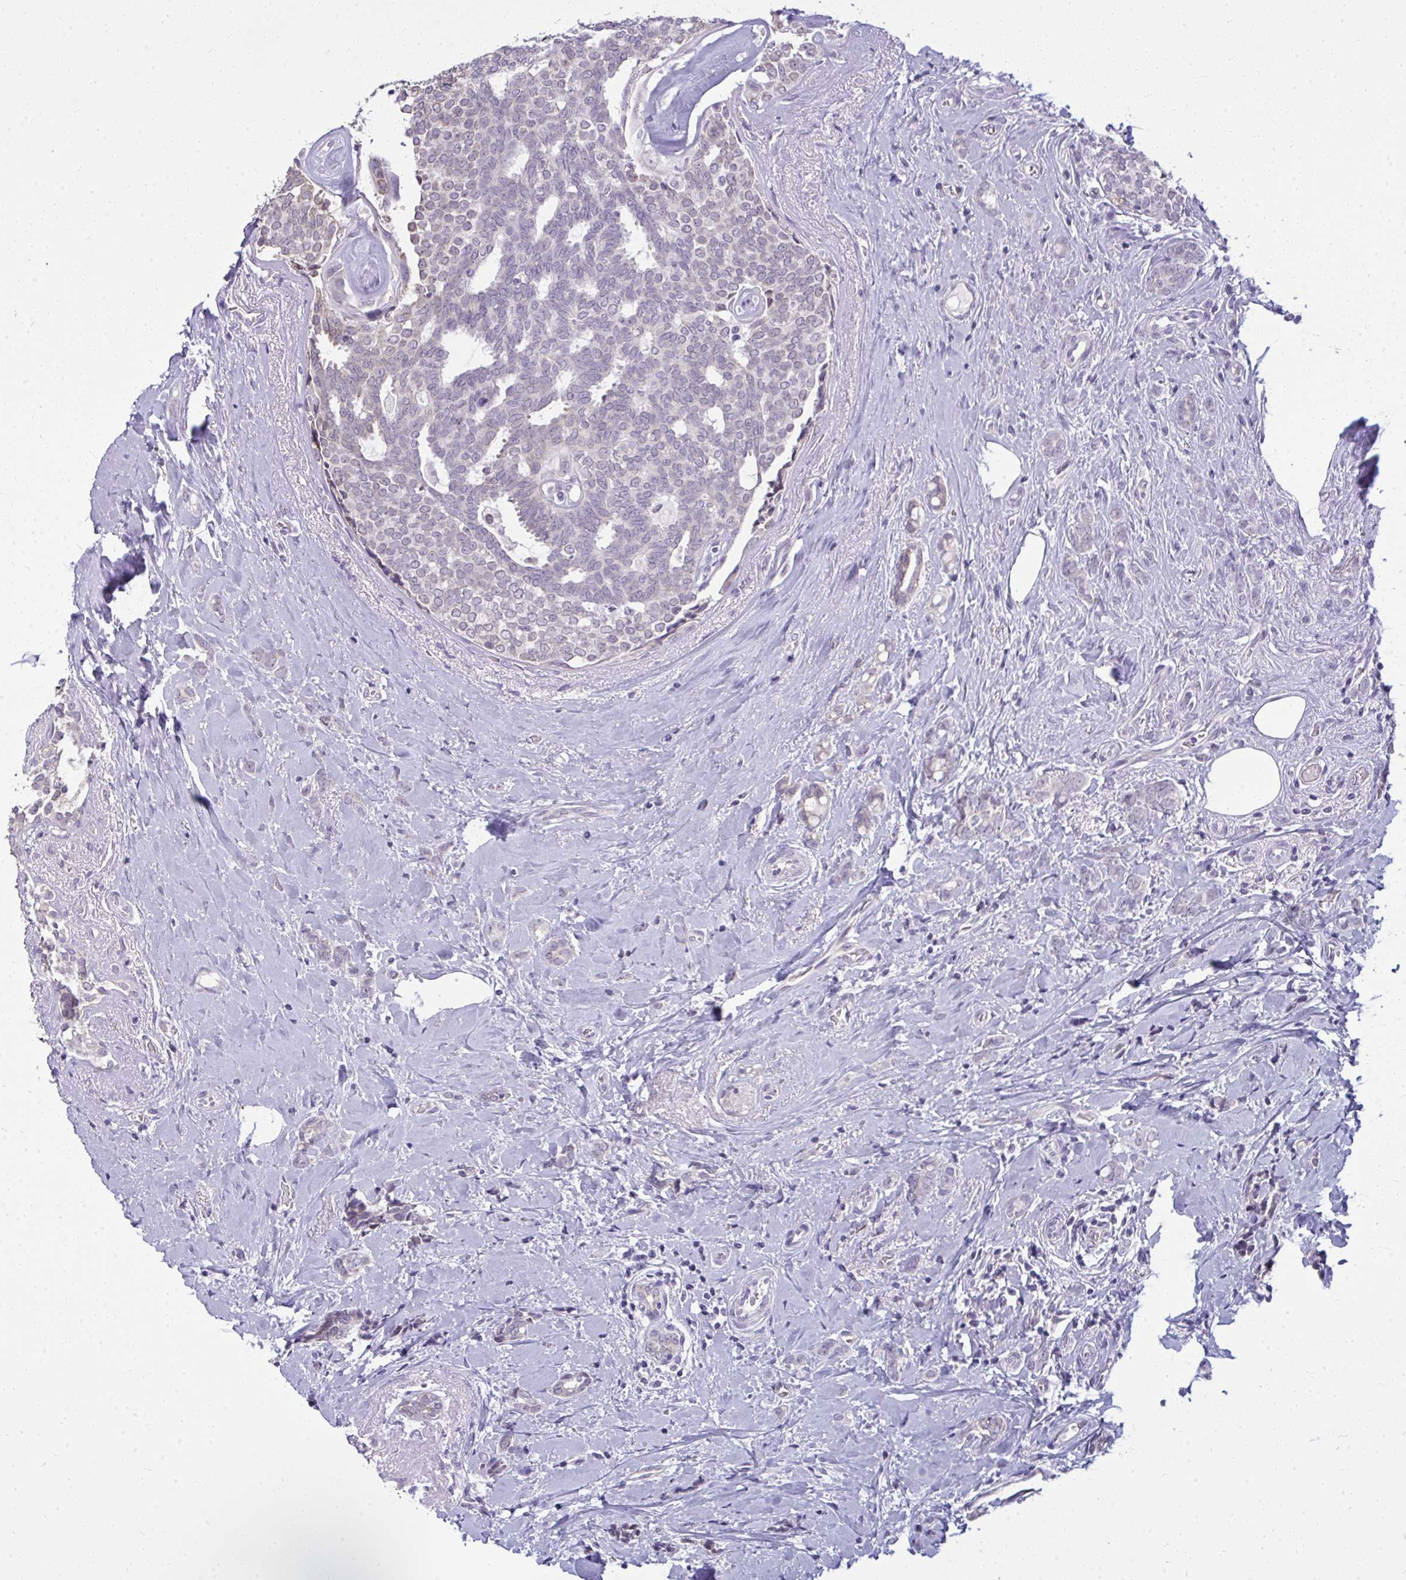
{"staining": {"intensity": "negative", "quantity": "none", "location": "none"}, "tissue": "breast cancer", "cell_type": "Tumor cells", "image_type": "cancer", "snomed": [{"axis": "morphology", "description": "Intraductal carcinoma, in situ"}, {"axis": "morphology", "description": "Duct carcinoma"}, {"axis": "morphology", "description": "Lobular carcinoma, in situ"}, {"axis": "topography", "description": "Breast"}], "caption": "IHC of lobular carcinoma in situ (breast) demonstrates no positivity in tumor cells.", "gene": "NPPA", "patient": {"sex": "female", "age": 44}}